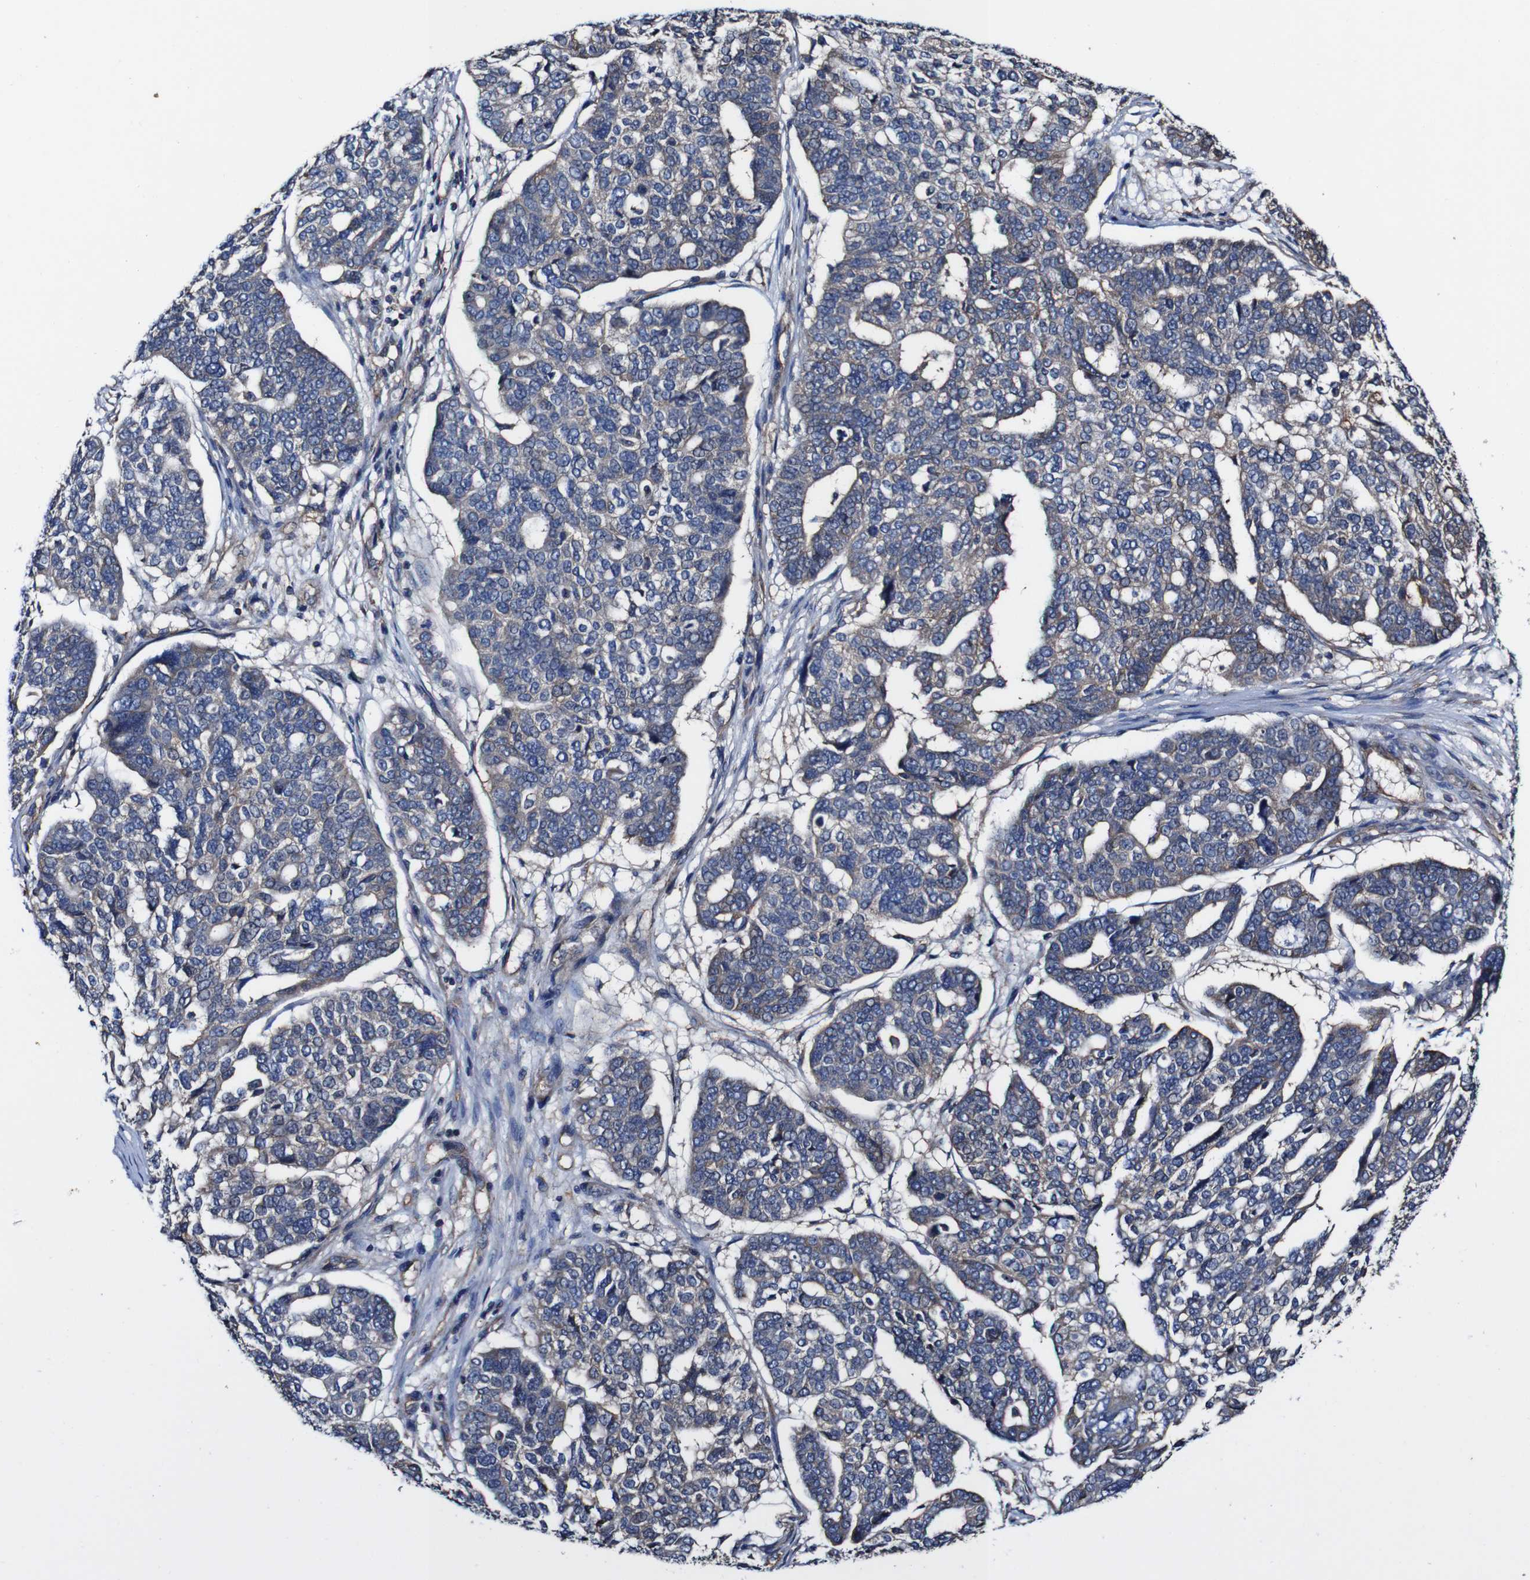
{"staining": {"intensity": "moderate", "quantity": "25%-75%", "location": "cytoplasmic/membranous"}, "tissue": "ovarian cancer", "cell_type": "Tumor cells", "image_type": "cancer", "snomed": [{"axis": "morphology", "description": "Cystadenocarcinoma, serous, NOS"}, {"axis": "topography", "description": "Ovary"}], "caption": "Moderate cytoplasmic/membranous protein expression is identified in approximately 25%-75% of tumor cells in serous cystadenocarcinoma (ovarian).", "gene": "CSF1R", "patient": {"sex": "female", "age": 59}}